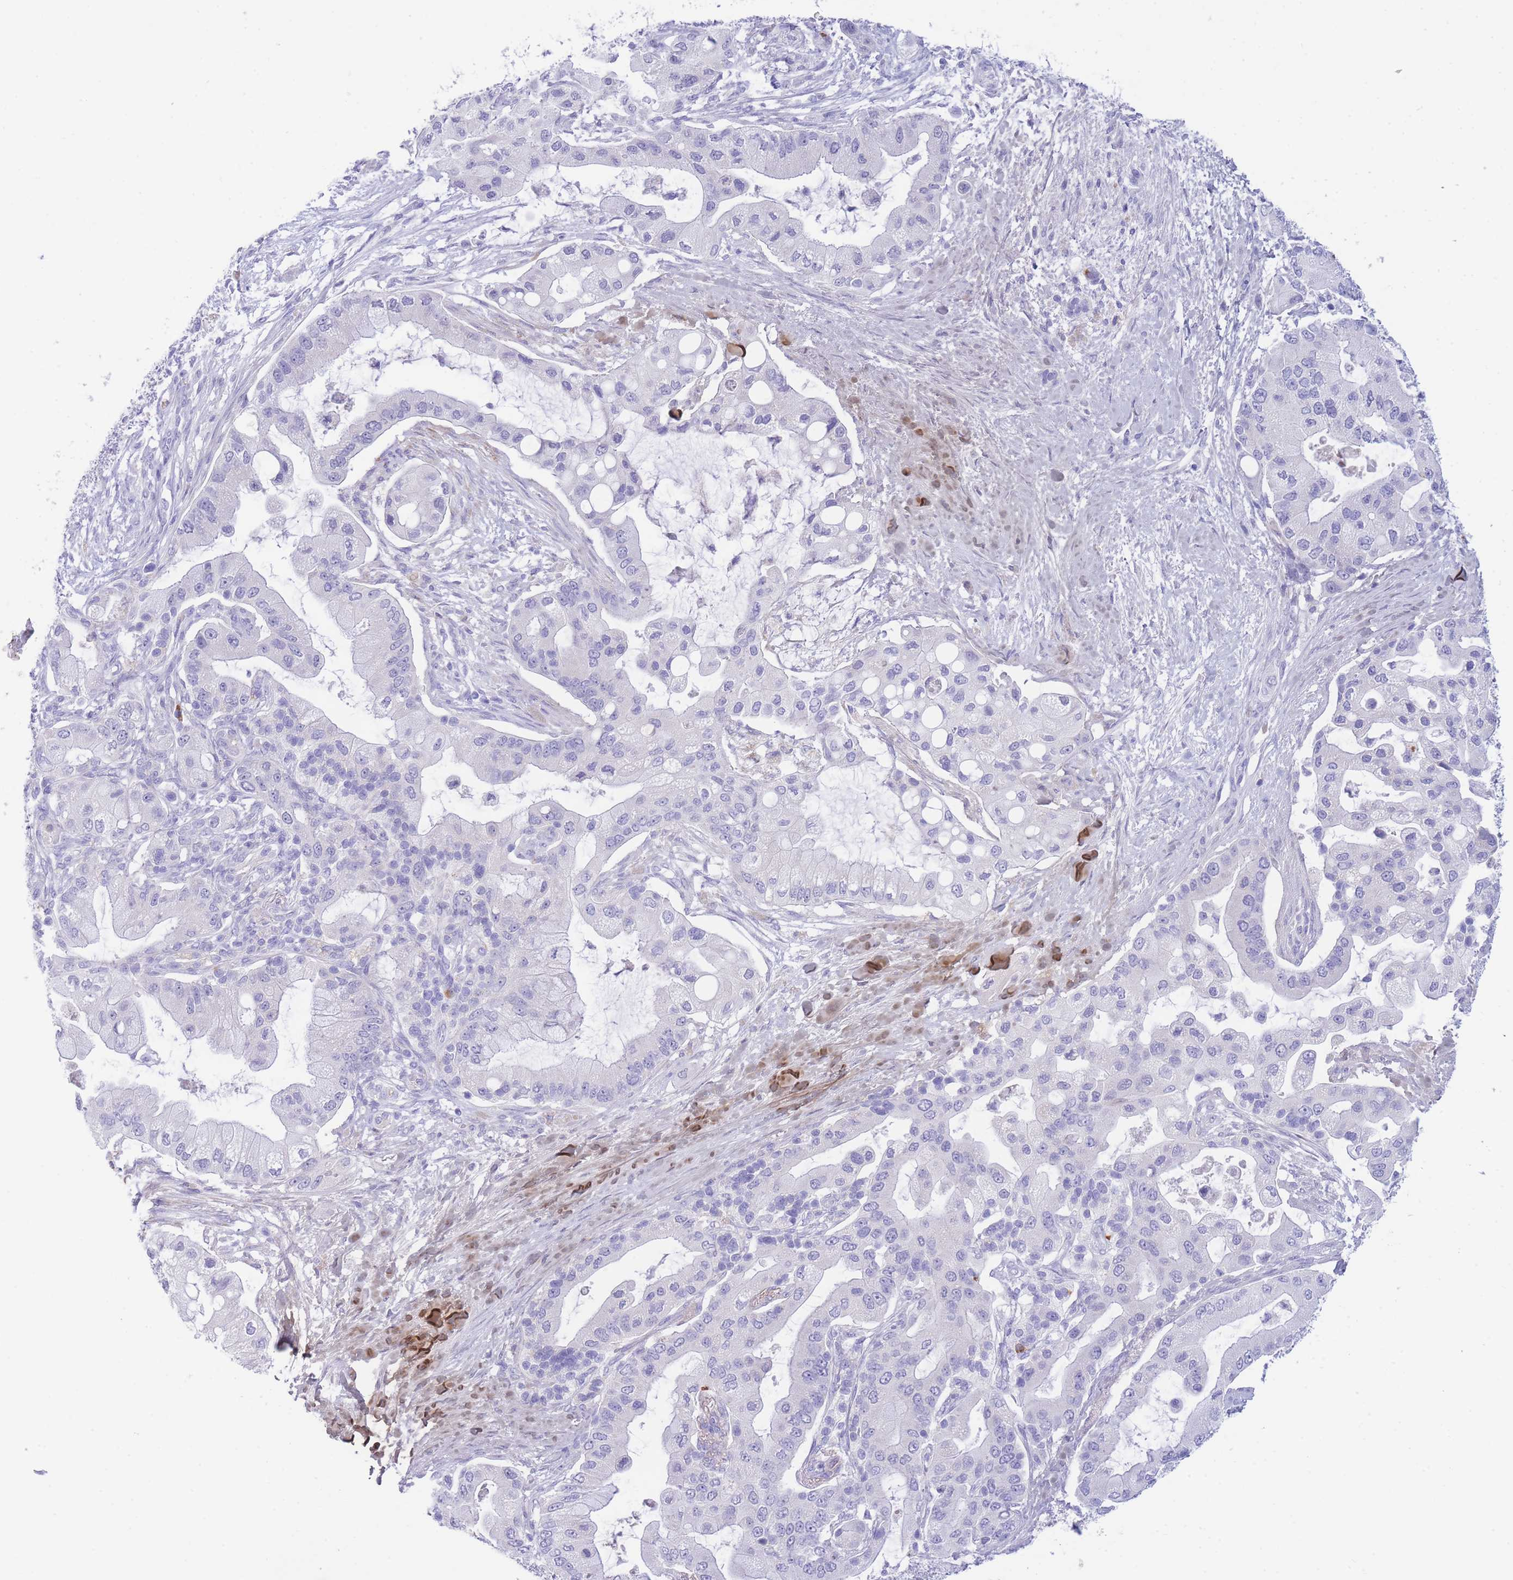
{"staining": {"intensity": "negative", "quantity": "none", "location": "none"}, "tissue": "pancreatic cancer", "cell_type": "Tumor cells", "image_type": "cancer", "snomed": [{"axis": "morphology", "description": "Adenocarcinoma, NOS"}, {"axis": "topography", "description": "Pancreas"}], "caption": "Protein analysis of pancreatic cancer displays no significant staining in tumor cells.", "gene": "PCDHB3", "patient": {"sex": "male", "age": 57}}